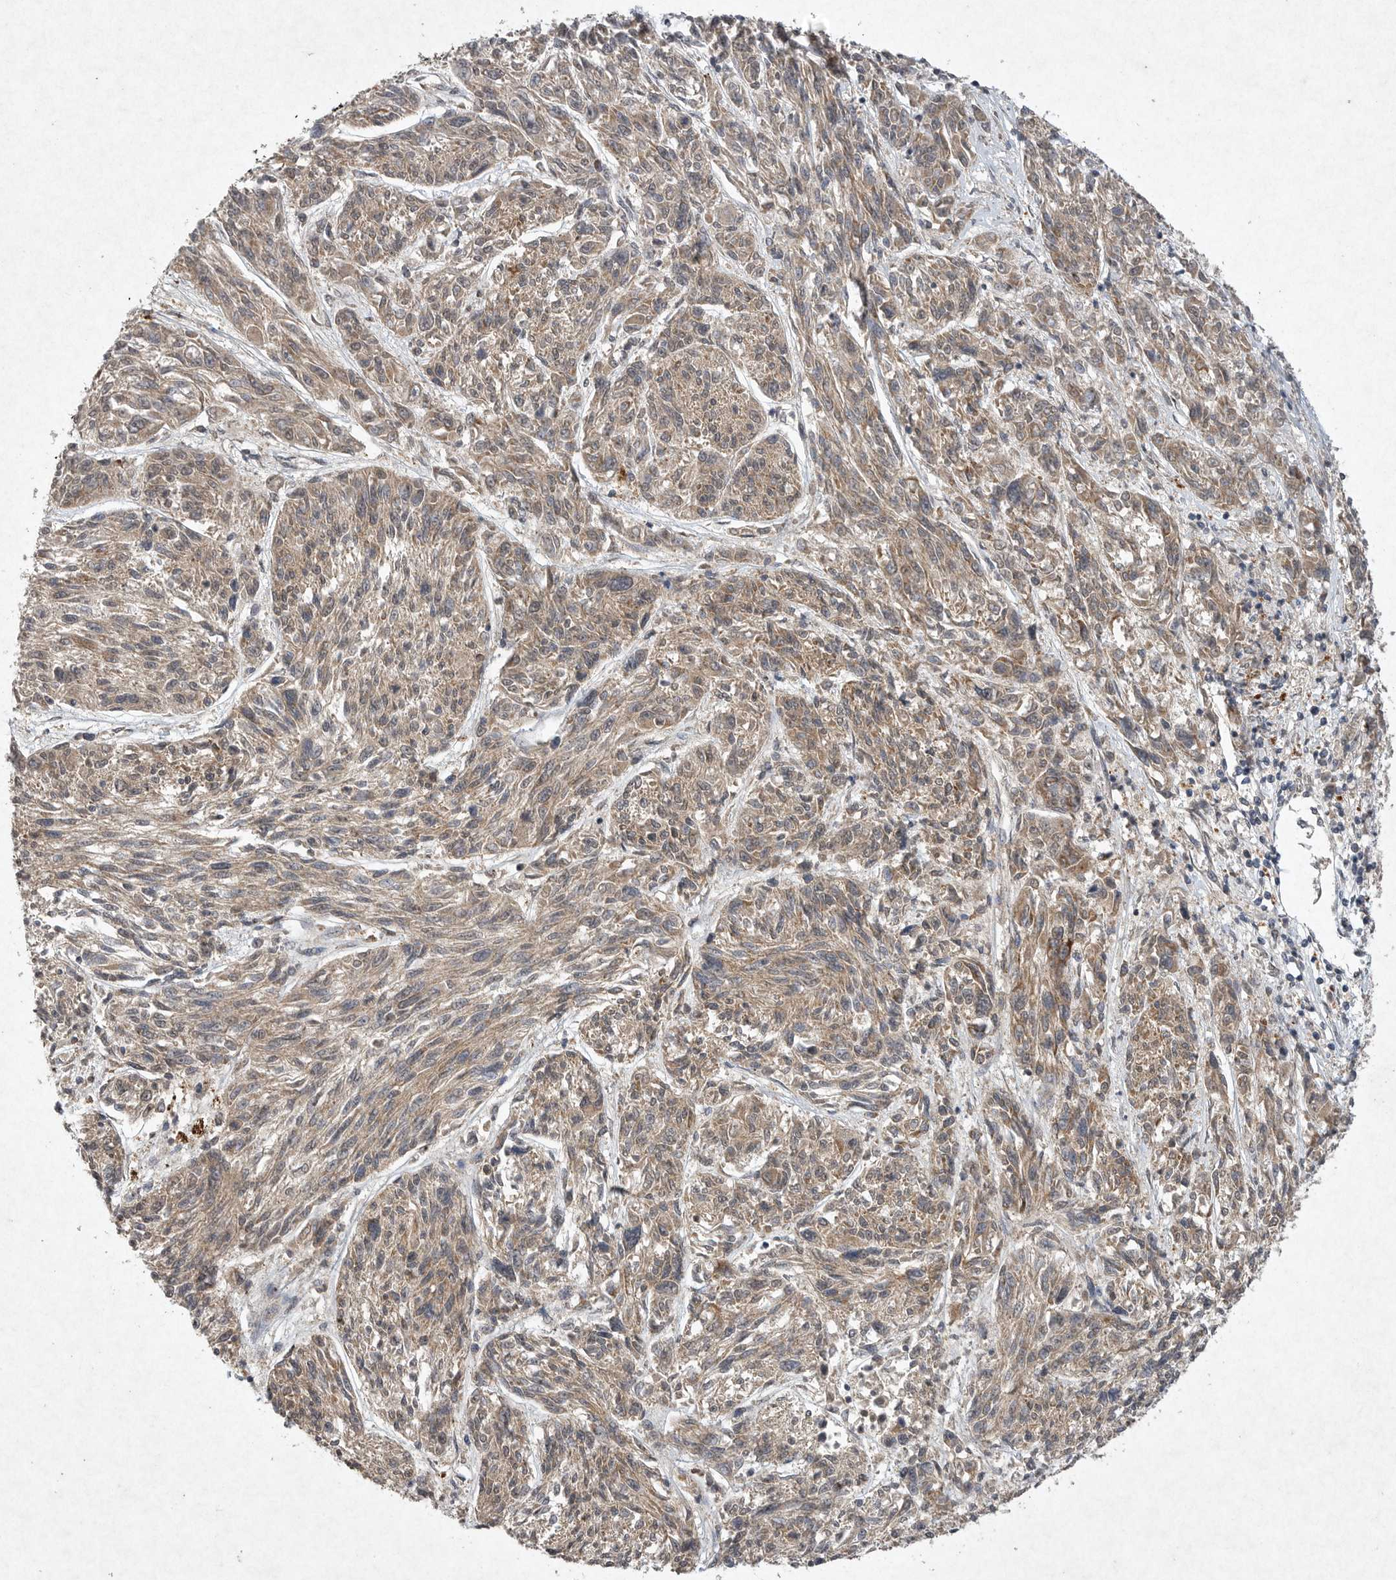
{"staining": {"intensity": "weak", "quantity": ">75%", "location": "cytoplasmic/membranous"}, "tissue": "melanoma", "cell_type": "Tumor cells", "image_type": "cancer", "snomed": [{"axis": "morphology", "description": "Malignant melanoma, NOS"}, {"axis": "topography", "description": "Skin"}], "caption": "The immunohistochemical stain labels weak cytoplasmic/membranous expression in tumor cells of melanoma tissue. (DAB (3,3'-diaminobenzidine) = brown stain, brightfield microscopy at high magnification).", "gene": "DDR1", "patient": {"sex": "male", "age": 53}}